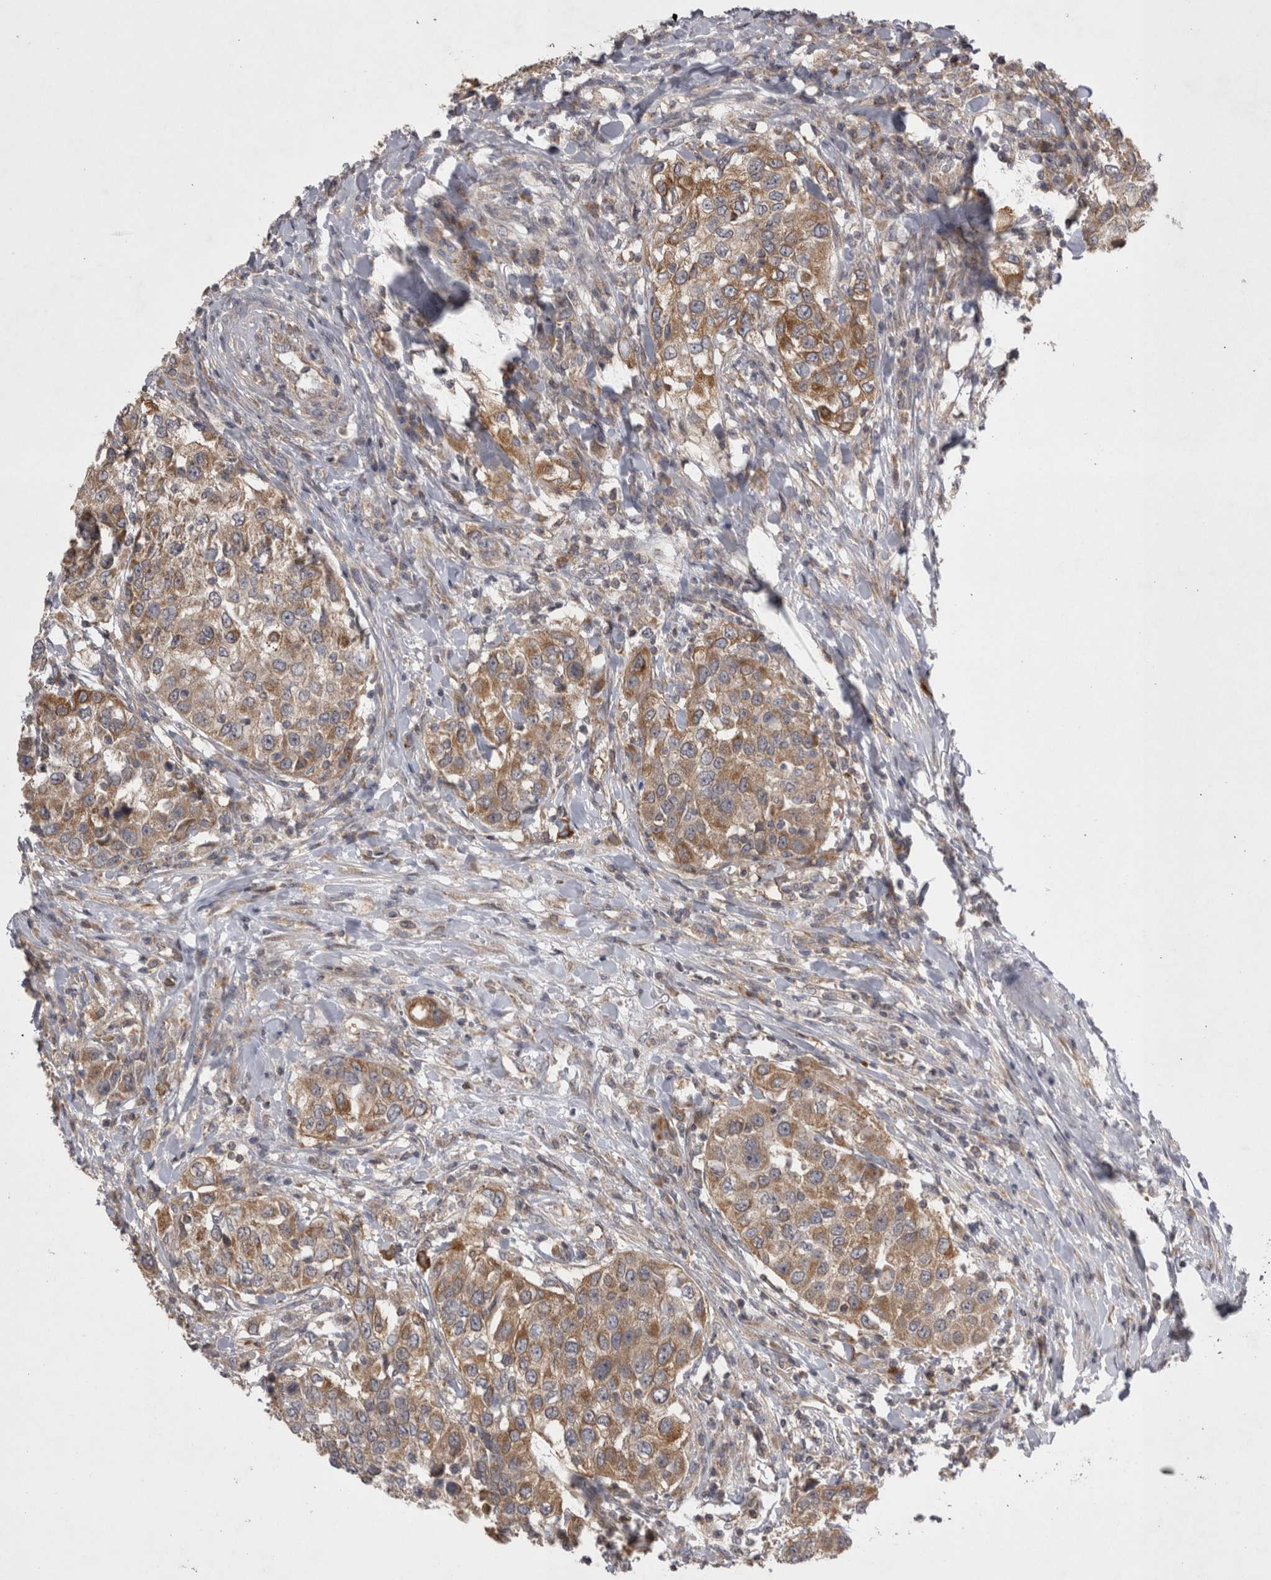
{"staining": {"intensity": "moderate", "quantity": ">75%", "location": "cytoplasmic/membranous"}, "tissue": "urothelial cancer", "cell_type": "Tumor cells", "image_type": "cancer", "snomed": [{"axis": "morphology", "description": "Urothelial carcinoma, High grade"}, {"axis": "topography", "description": "Urinary bladder"}], "caption": "Urothelial cancer was stained to show a protein in brown. There is medium levels of moderate cytoplasmic/membranous staining in about >75% of tumor cells.", "gene": "TSPOAP1", "patient": {"sex": "female", "age": 80}}